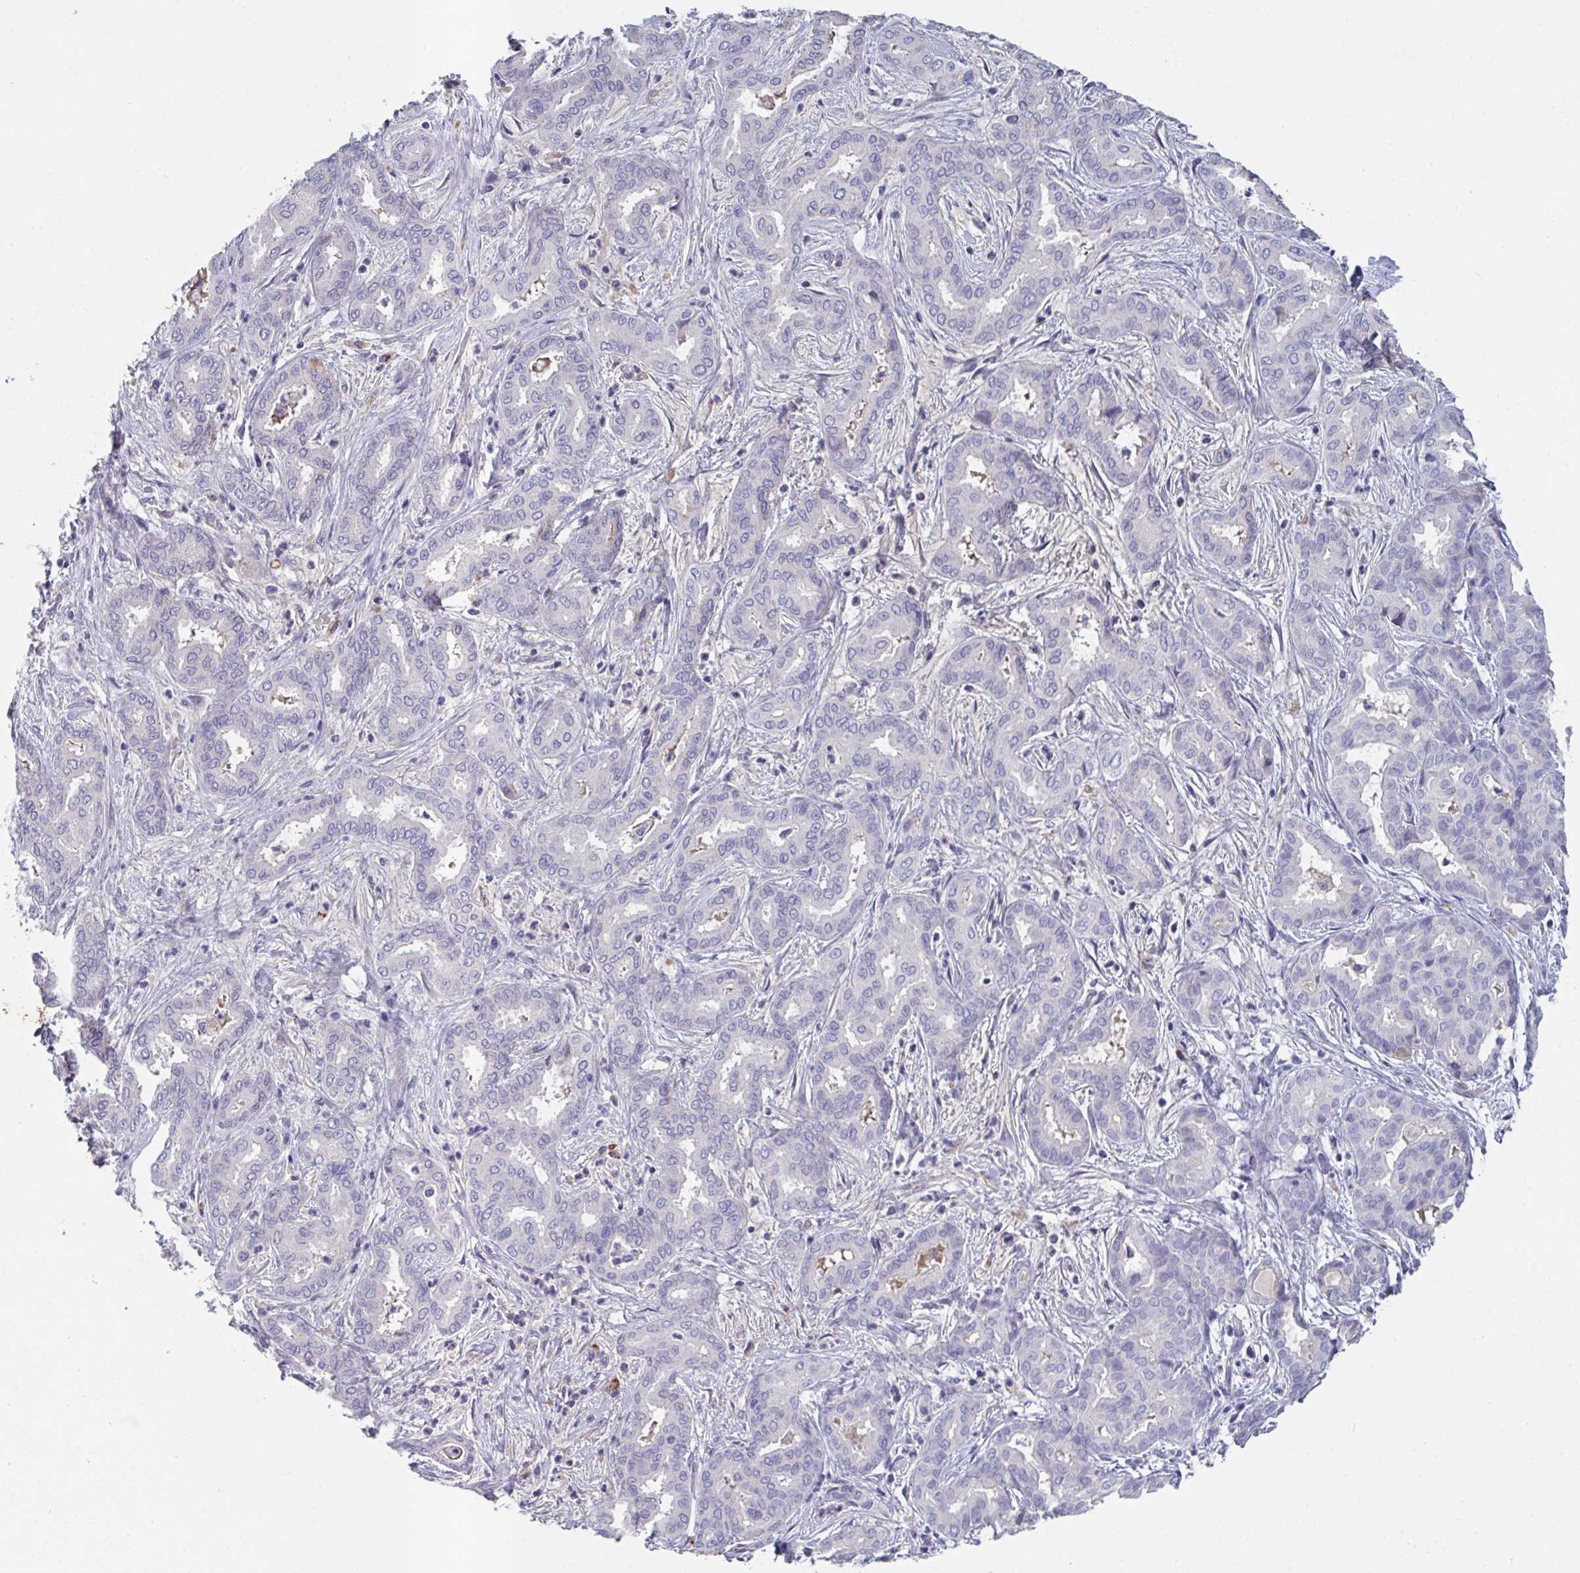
{"staining": {"intensity": "negative", "quantity": "none", "location": "none"}, "tissue": "liver cancer", "cell_type": "Tumor cells", "image_type": "cancer", "snomed": [{"axis": "morphology", "description": "Cholangiocarcinoma"}, {"axis": "topography", "description": "Liver"}], "caption": "DAB (3,3'-diaminobenzidine) immunohistochemical staining of human liver cholangiocarcinoma shows no significant expression in tumor cells.", "gene": "HGFAC", "patient": {"sex": "female", "age": 64}}